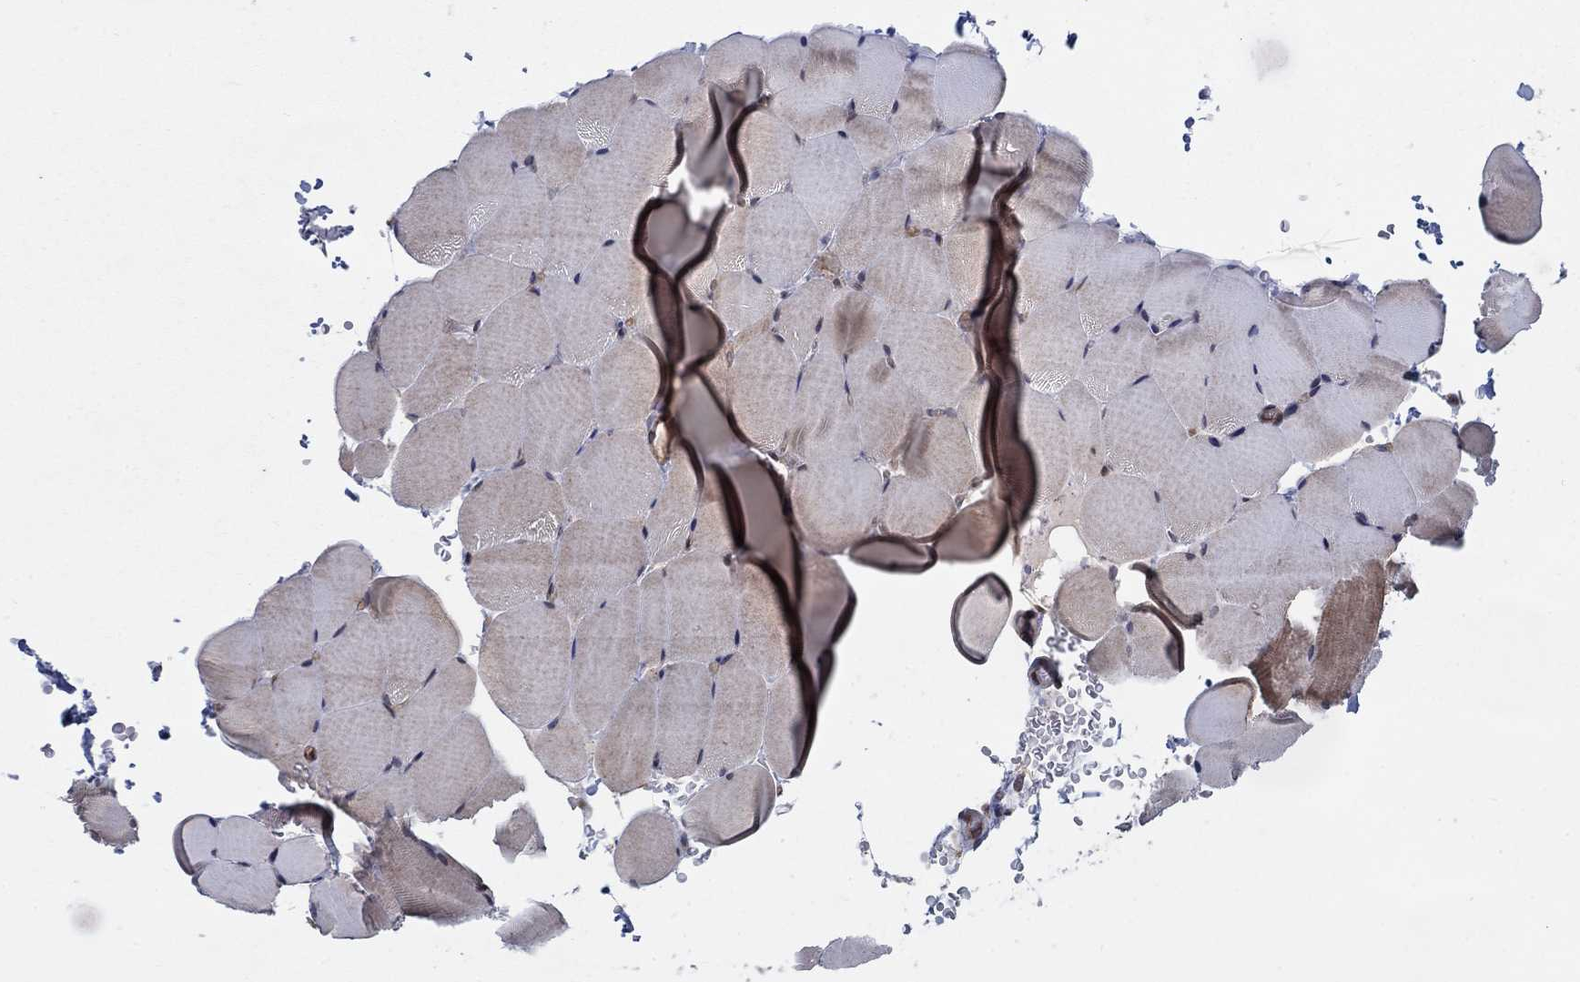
{"staining": {"intensity": "weak", "quantity": "25%-75%", "location": "cytoplasmic/membranous"}, "tissue": "skeletal muscle", "cell_type": "Myocytes", "image_type": "normal", "snomed": [{"axis": "morphology", "description": "Normal tissue, NOS"}, {"axis": "topography", "description": "Skeletal muscle"}], "caption": "The photomicrograph exhibits immunohistochemical staining of normal skeletal muscle. There is weak cytoplasmic/membranous expression is identified in about 25%-75% of myocytes.", "gene": "SH3RF1", "patient": {"sex": "female", "age": 37}}